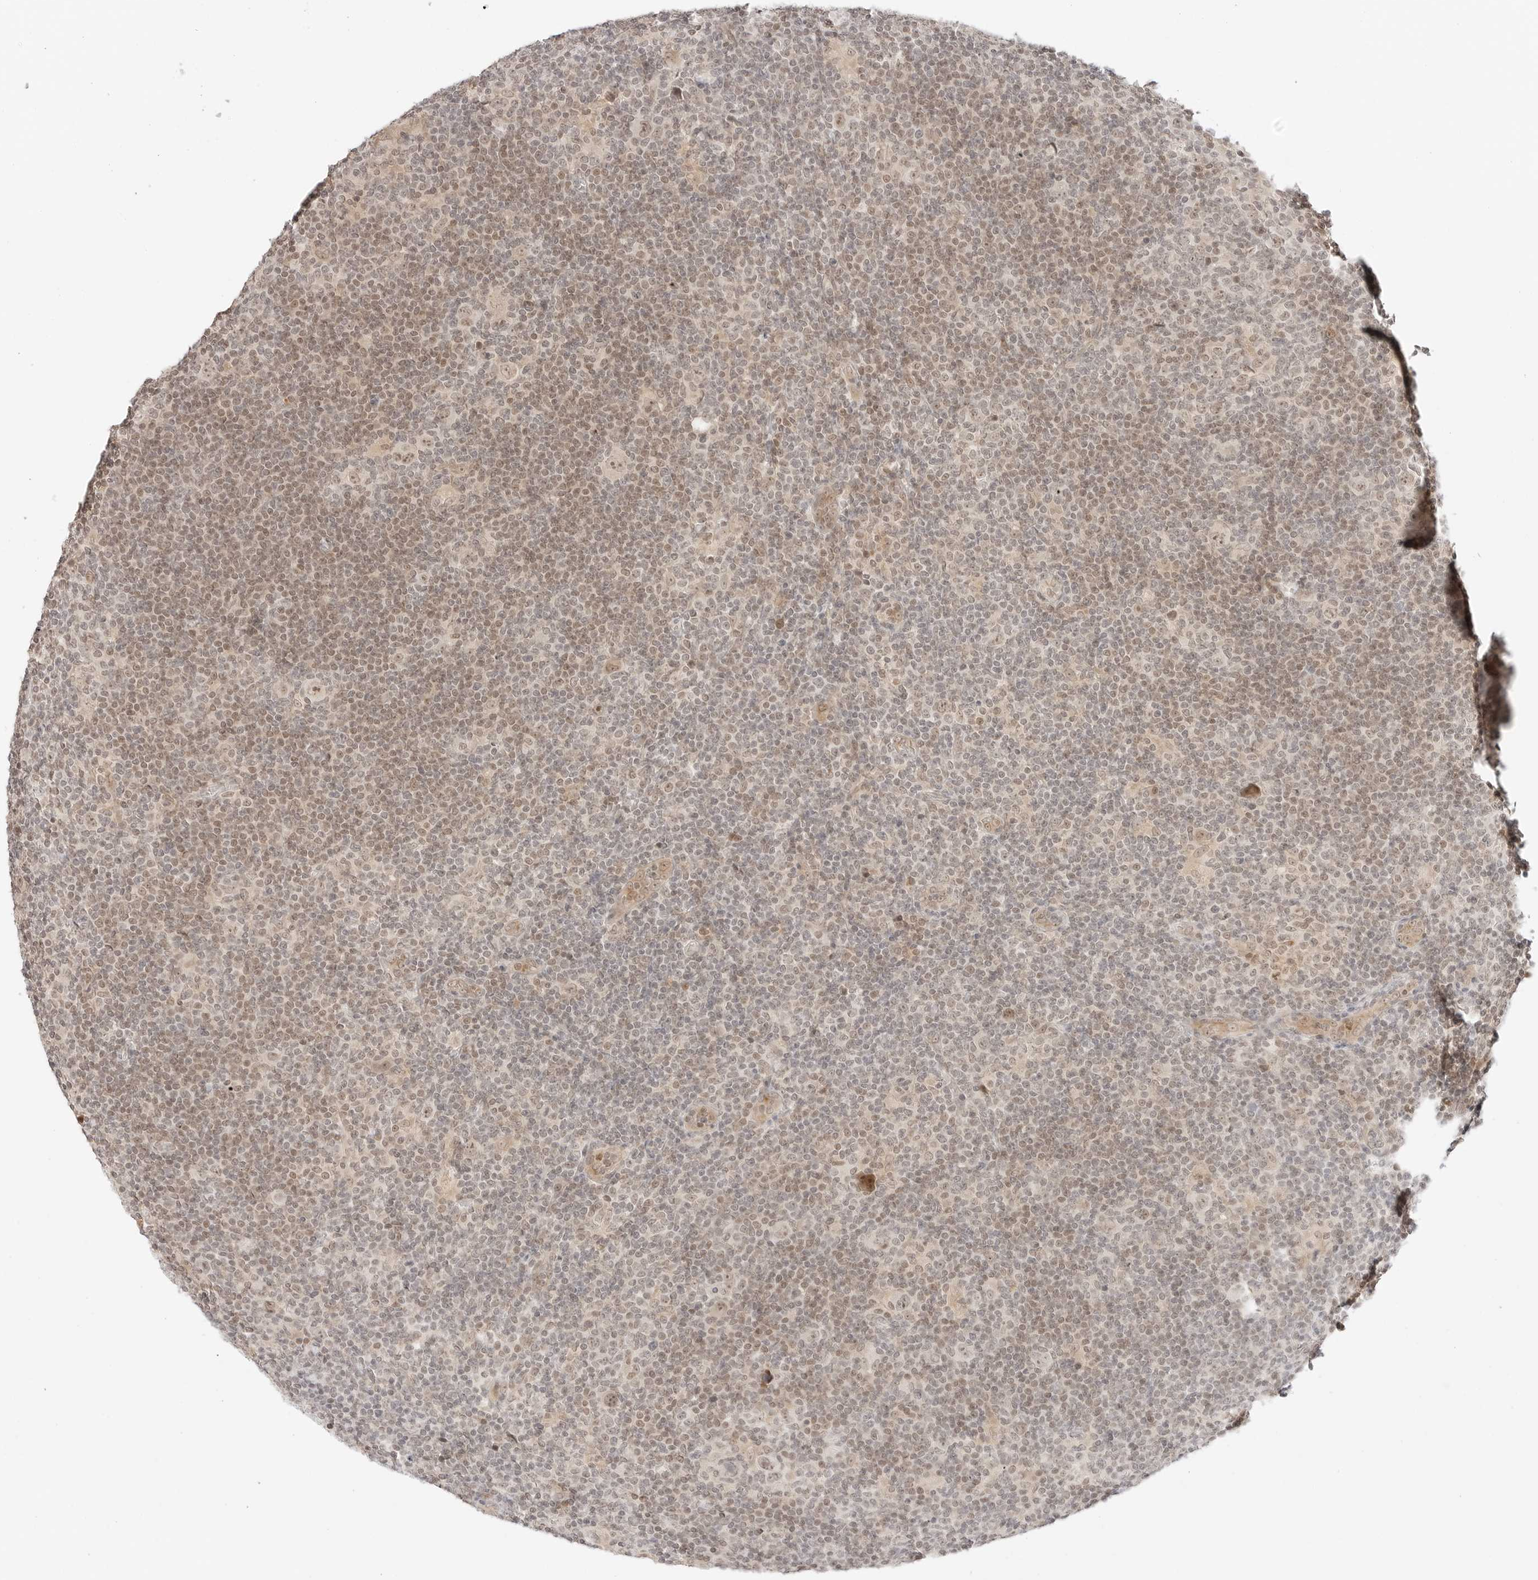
{"staining": {"intensity": "weak", "quantity": "25%-75%", "location": "nuclear"}, "tissue": "lymphoma", "cell_type": "Tumor cells", "image_type": "cancer", "snomed": [{"axis": "morphology", "description": "Hodgkin's disease, NOS"}, {"axis": "topography", "description": "Lymph node"}], "caption": "Weak nuclear expression for a protein is seen in approximately 25%-75% of tumor cells of Hodgkin's disease using IHC.", "gene": "RPS6KL1", "patient": {"sex": "female", "age": 57}}